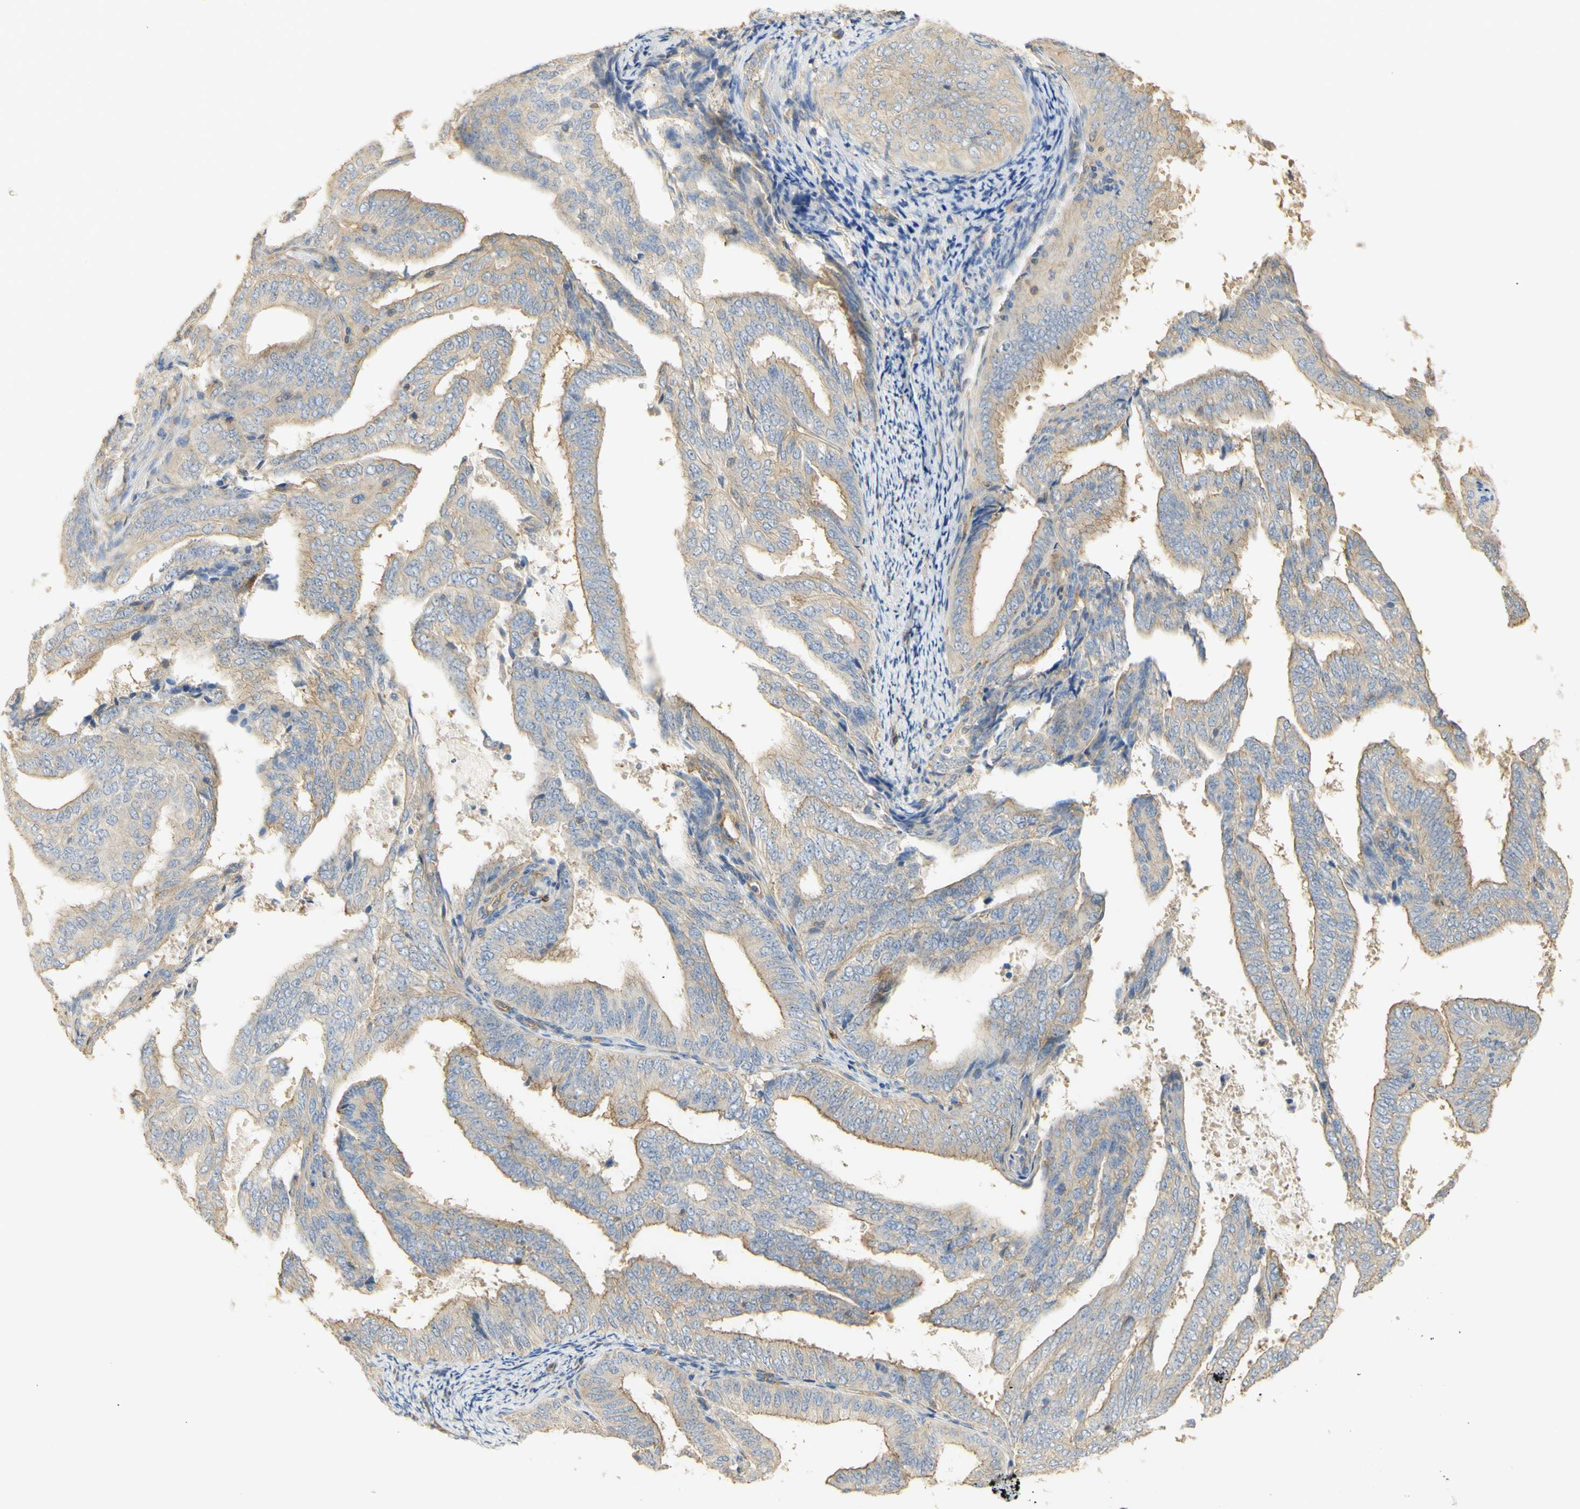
{"staining": {"intensity": "moderate", "quantity": "25%-75%", "location": "cytoplasmic/membranous"}, "tissue": "endometrial cancer", "cell_type": "Tumor cells", "image_type": "cancer", "snomed": [{"axis": "morphology", "description": "Adenocarcinoma, NOS"}, {"axis": "topography", "description": "Endometrium"}], "caption": "Immunohistochemistry photomicrograph of neoplastic tissue: endometrial cancer (adenocarcinoma) stained using immunohistochemistry (IHC) reveals medium levels of moderate protein expression localized specifically in the cytoplasmic/membranous of tumor cells, appearing as a cytoplasmic/membranous brown color.", "gene": "KCNE4", "patient": {"sex": "female", "age": 58}}